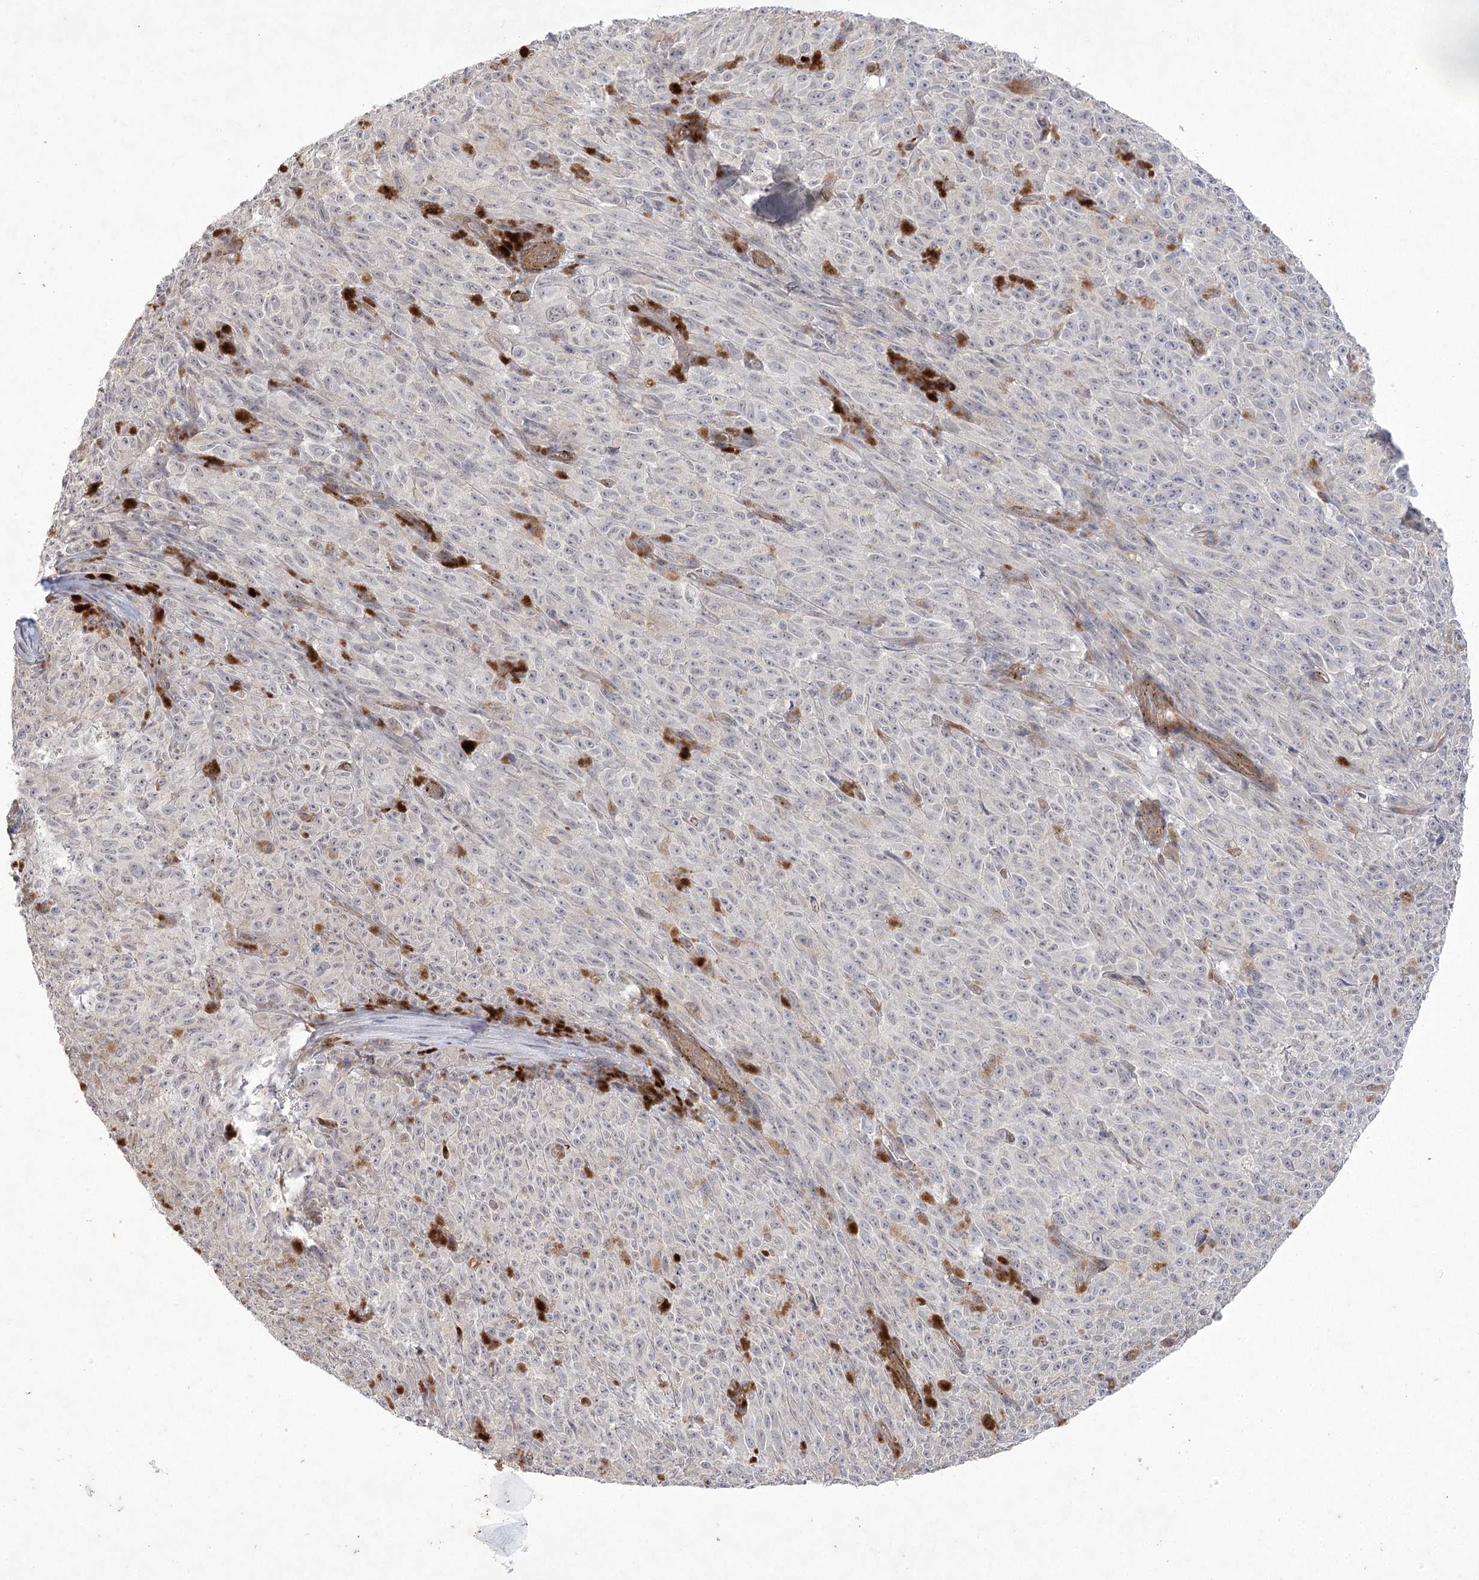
{"staining": {"intensity": "weak", "quantity": "25%-75%", "location": "nuclear"}, "tissue": "melanoma", "cell_type": "Tumor cells", "image_type": "cancer", "snomed": [{"axis": "morphology", "description": "Malignant melanoma, NOS"}, {"axis": "topography", "description": "Skin"}], "caption": "There is low levels of weak nuclear positivity in tumor cells of melanoma, as demonstrated by immunohistochemical staining (brown color).", "gene": "AMTN", "patient": {"sex": "female", "age": 82}}